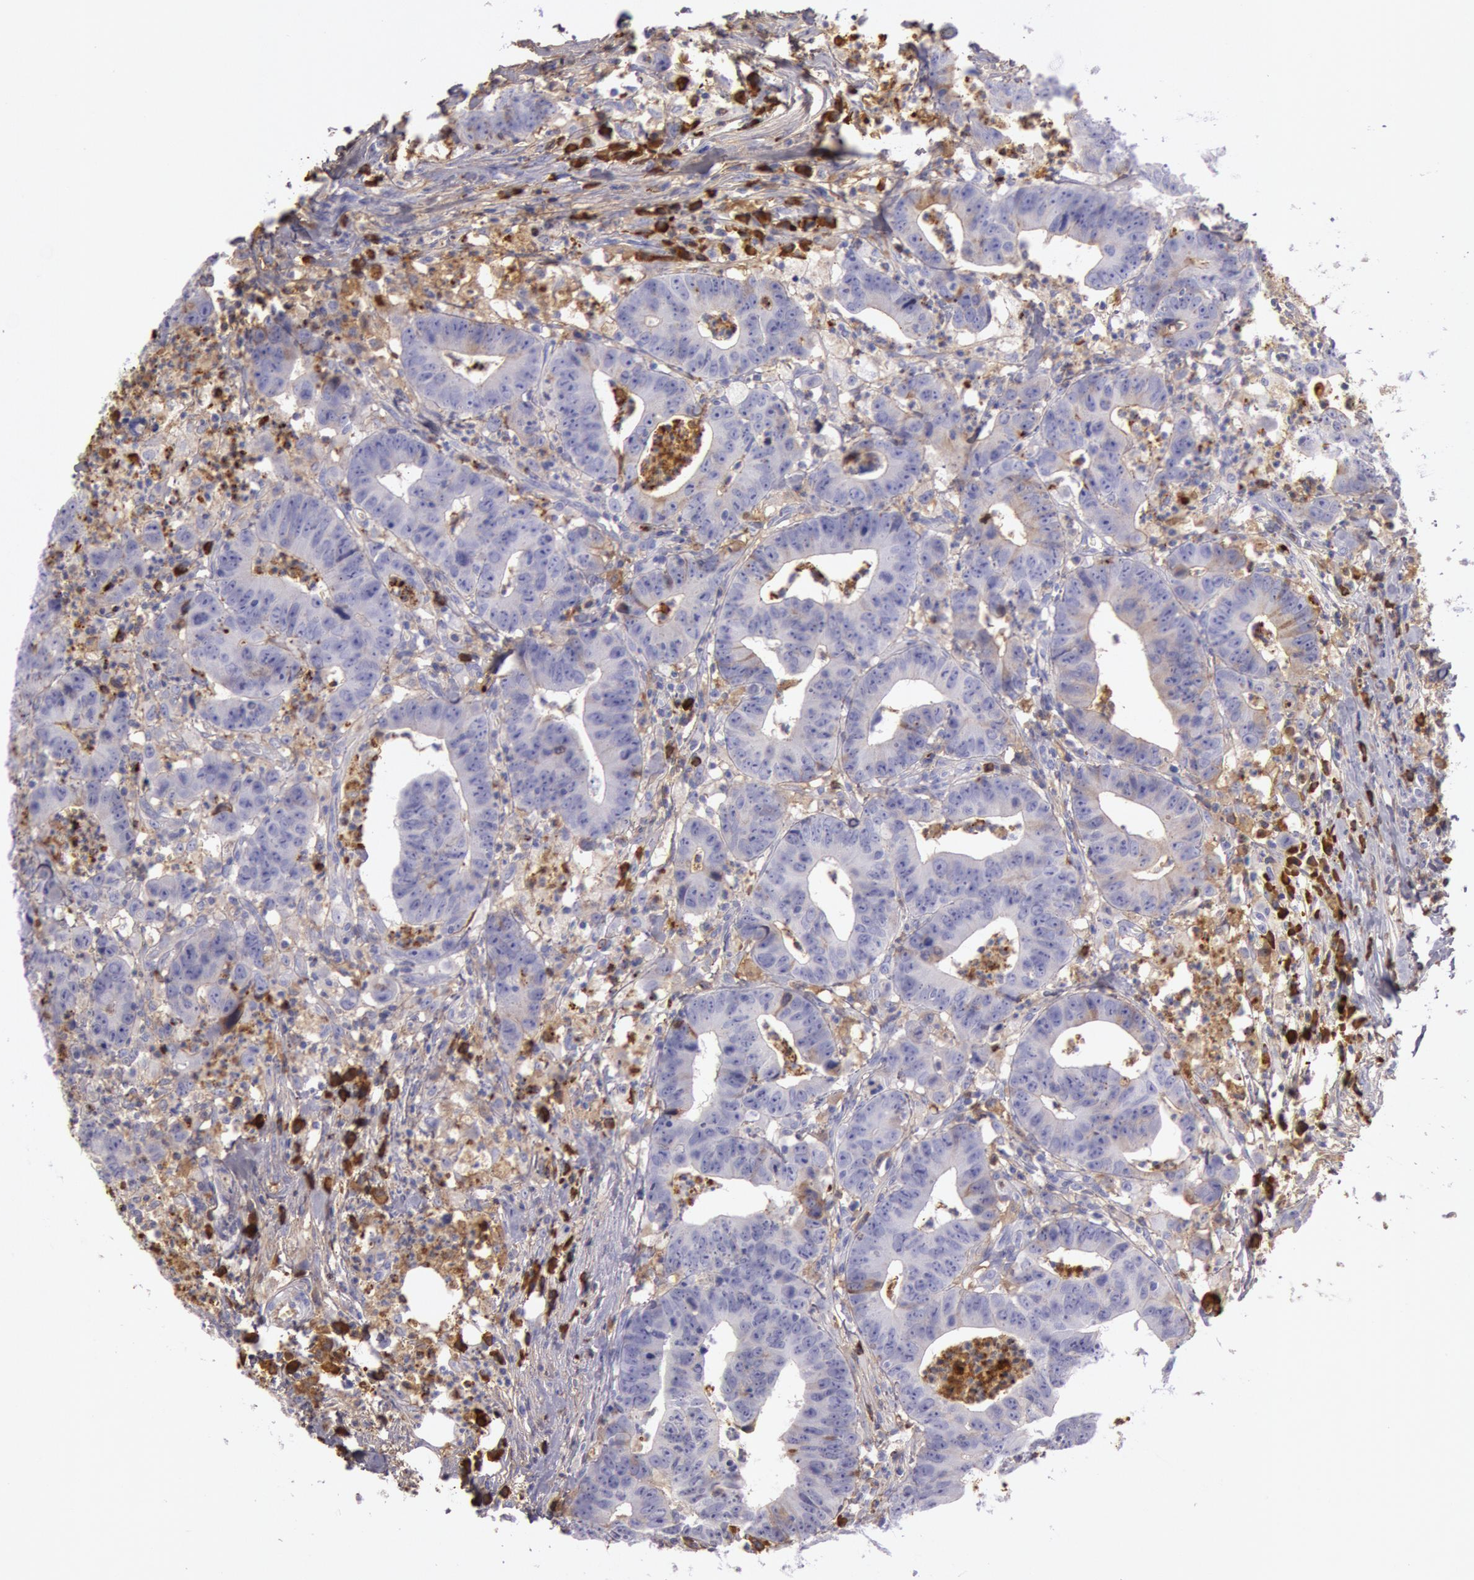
{"staining": {"intensity": "moderate", "quantity": "<25%", "location": "cytoplasmic/membranous"}, "tissue": "colorectal cancer", "cell_type": "Tumor cells", "image_type": "cancer", "snomed": [{"axis": "morphology", "description": "Adenocarcinoma, NOS"}, {"axis": "topography", "description": "Colon"}], "caption": "A brown stain shows moderate cytoplasmic/membranous staining of a protein in adenocarcinoma (colorectal) tumor cells.", "gene": "IGHG1", "patient": {"sex": "male", "age": 55}}